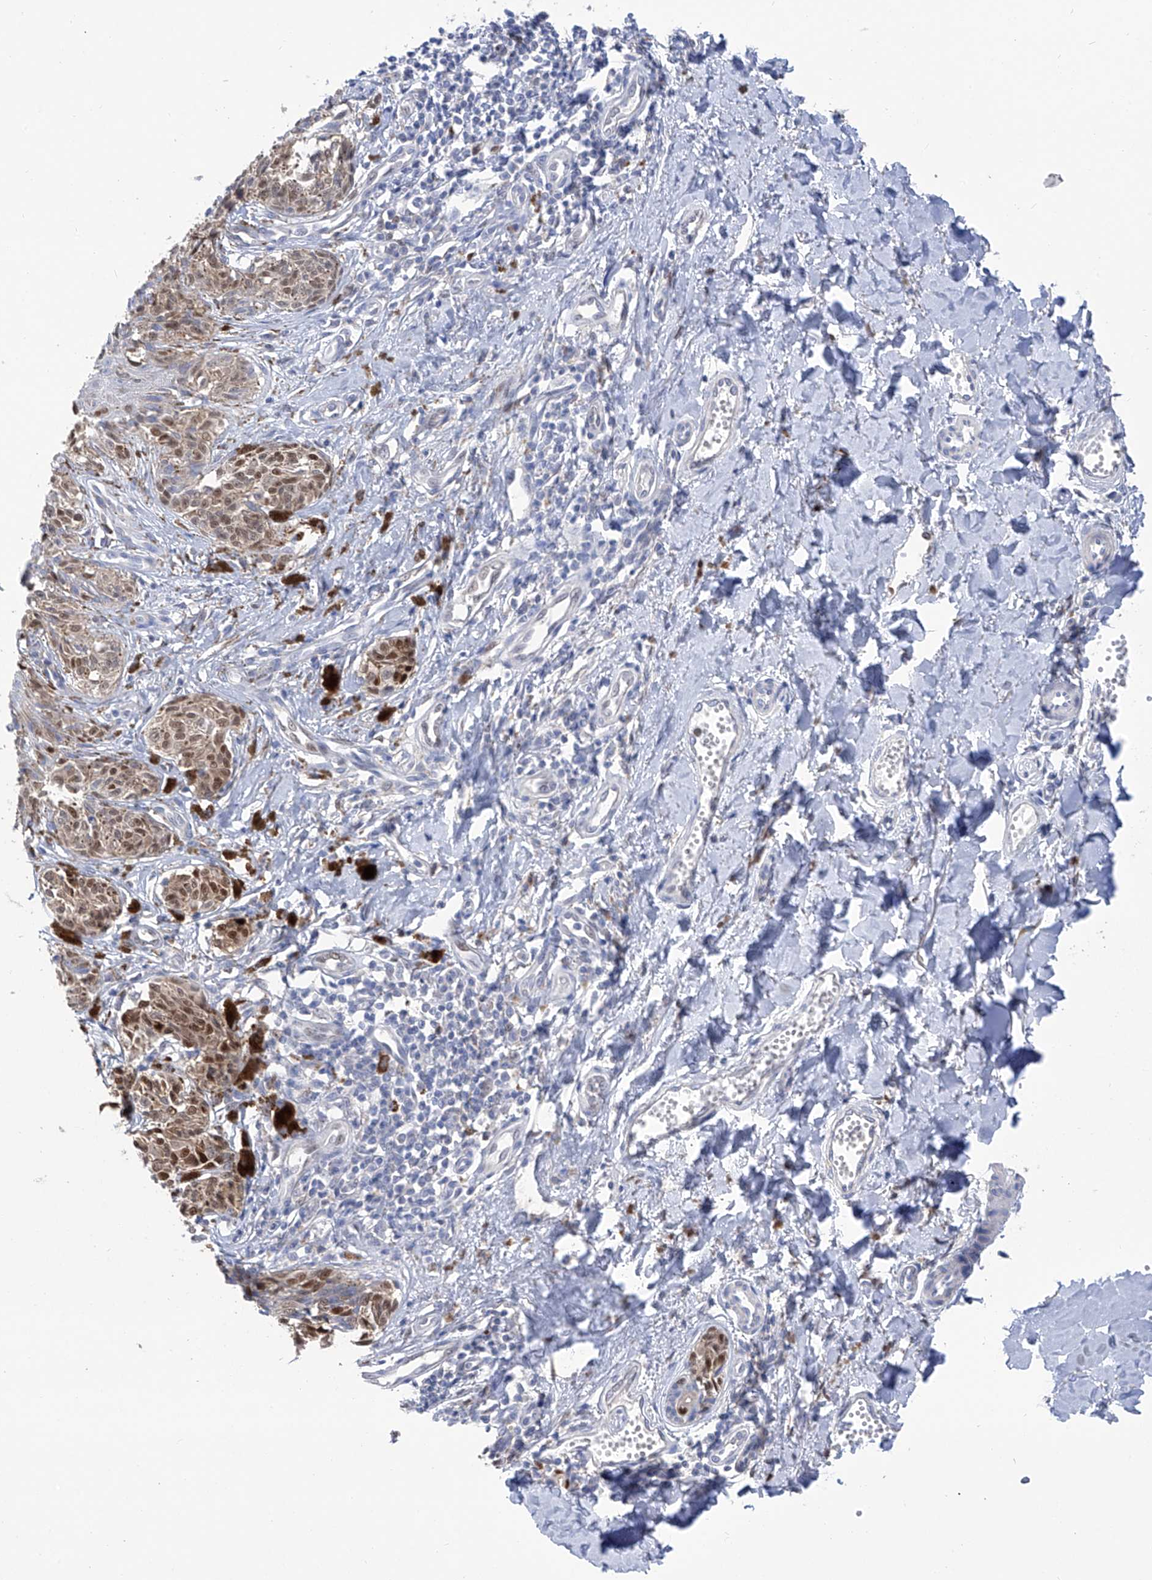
{"staining": {"intensity": "moderate", "quantity": ">75%", "location": "cytoplasmic/membranous,nuclear"}, "tissue": "melanoma", "cell_type": "Tumor cells", "image_type": "cancer", "snomed": [{"axis": "morphology", "description": "Malignant melanoma, NOS"}, {"axis": "topography", "description": "Skin"}], "caption": "Brown immunohistochemical staining in human malignant melanoma exhibits moderate cytoplasmic/membranous and nuclear staining in approximately >75% of tumor cells.", "gene": "PHF20", "patient": {"sex": "male", "age": 53}}